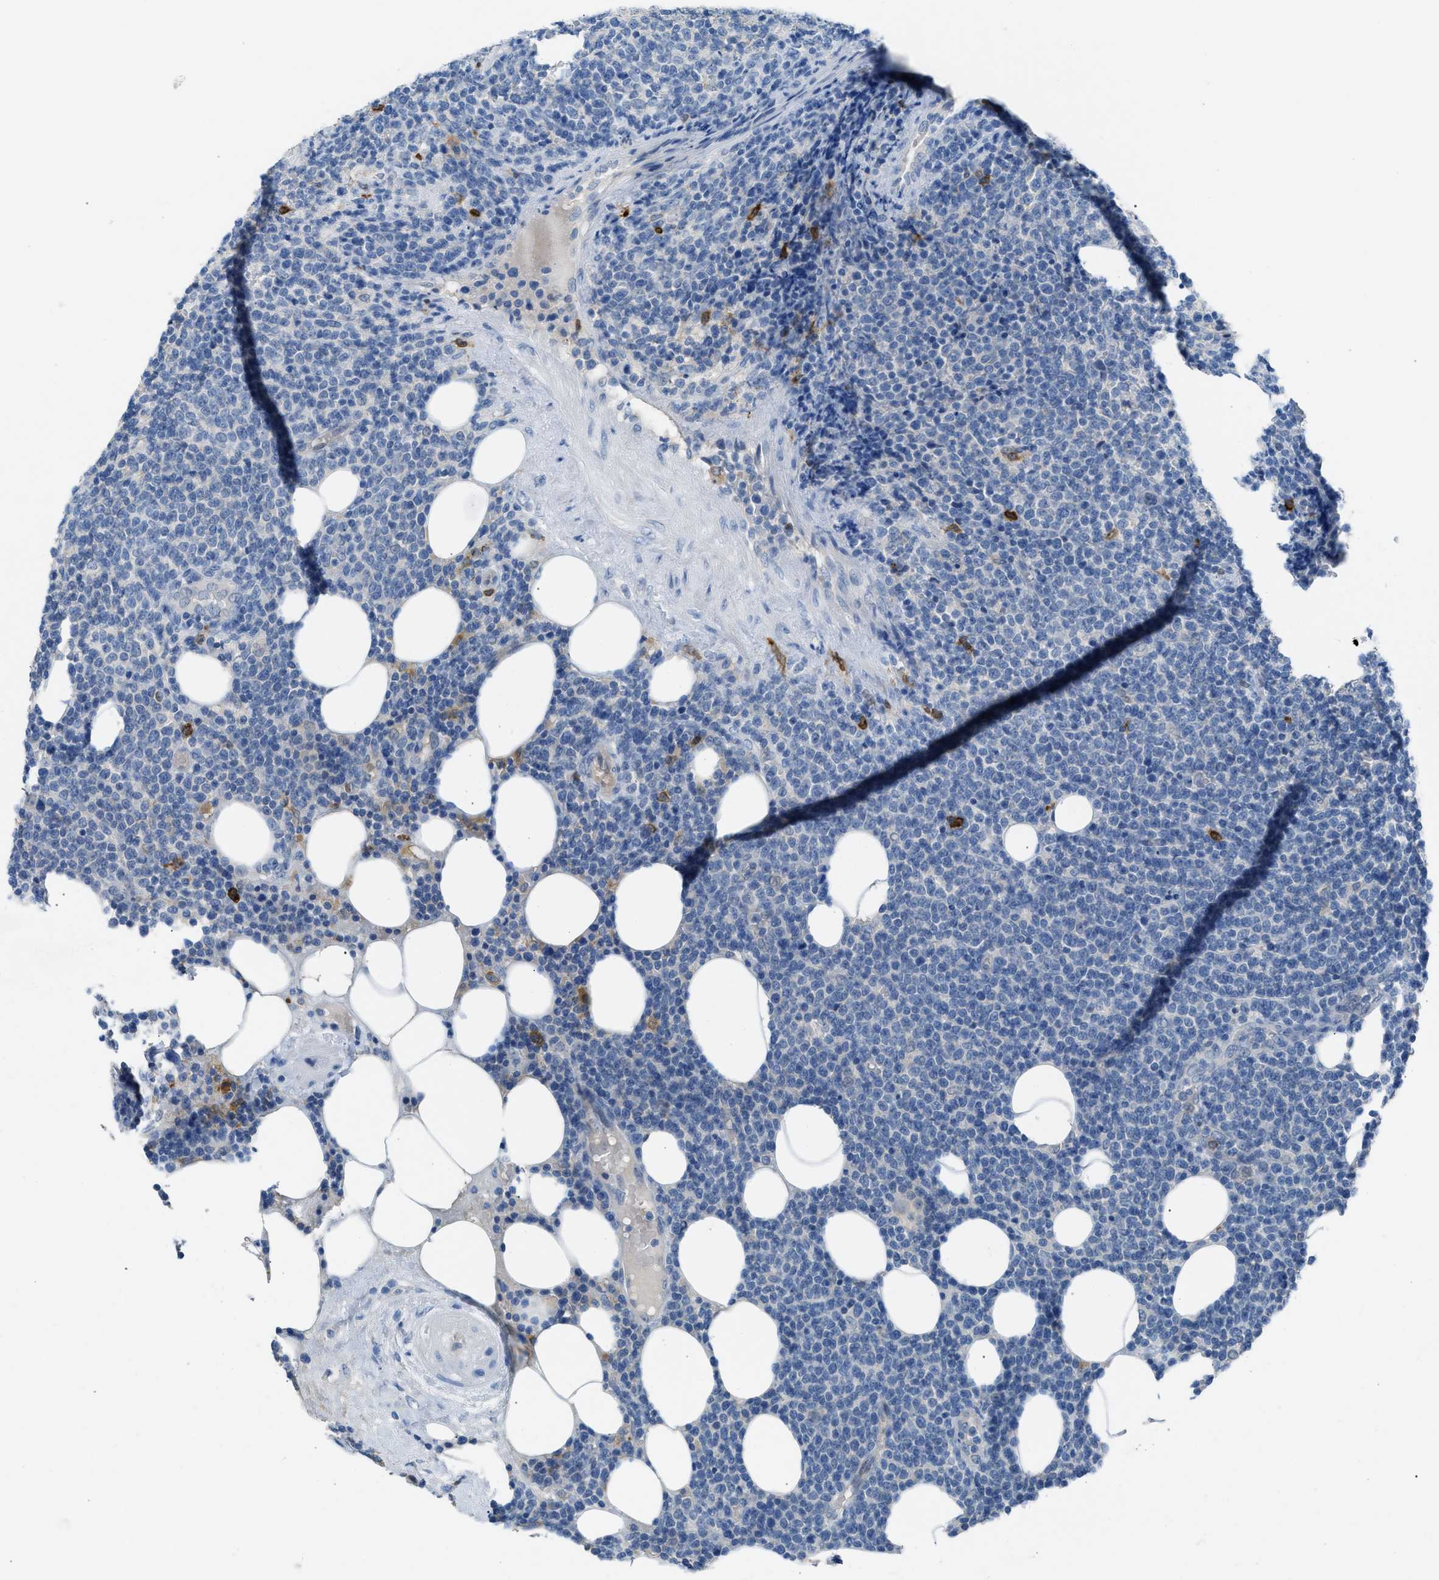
{"staining": {"intensity": "negative", "quantity": "none", "location": "none"}, "tissue": "lymphoma", "cell_type": "Tumor cells", "image_type": "cancer", "snomed": [{"axis": "morphology", "description": "Malignant lymphoma, non-Hodgkin's type, High grade"}, {"axis": "topography", "description": "Lymph node"}], "caption": "Protein analysis of high-grade malignant lymphoma, non-Hodgkin's type demonstrates no significant staining in tumor cells.", "gene": "CLEC10A", "patient": {"sex": "male", "age": 61}}